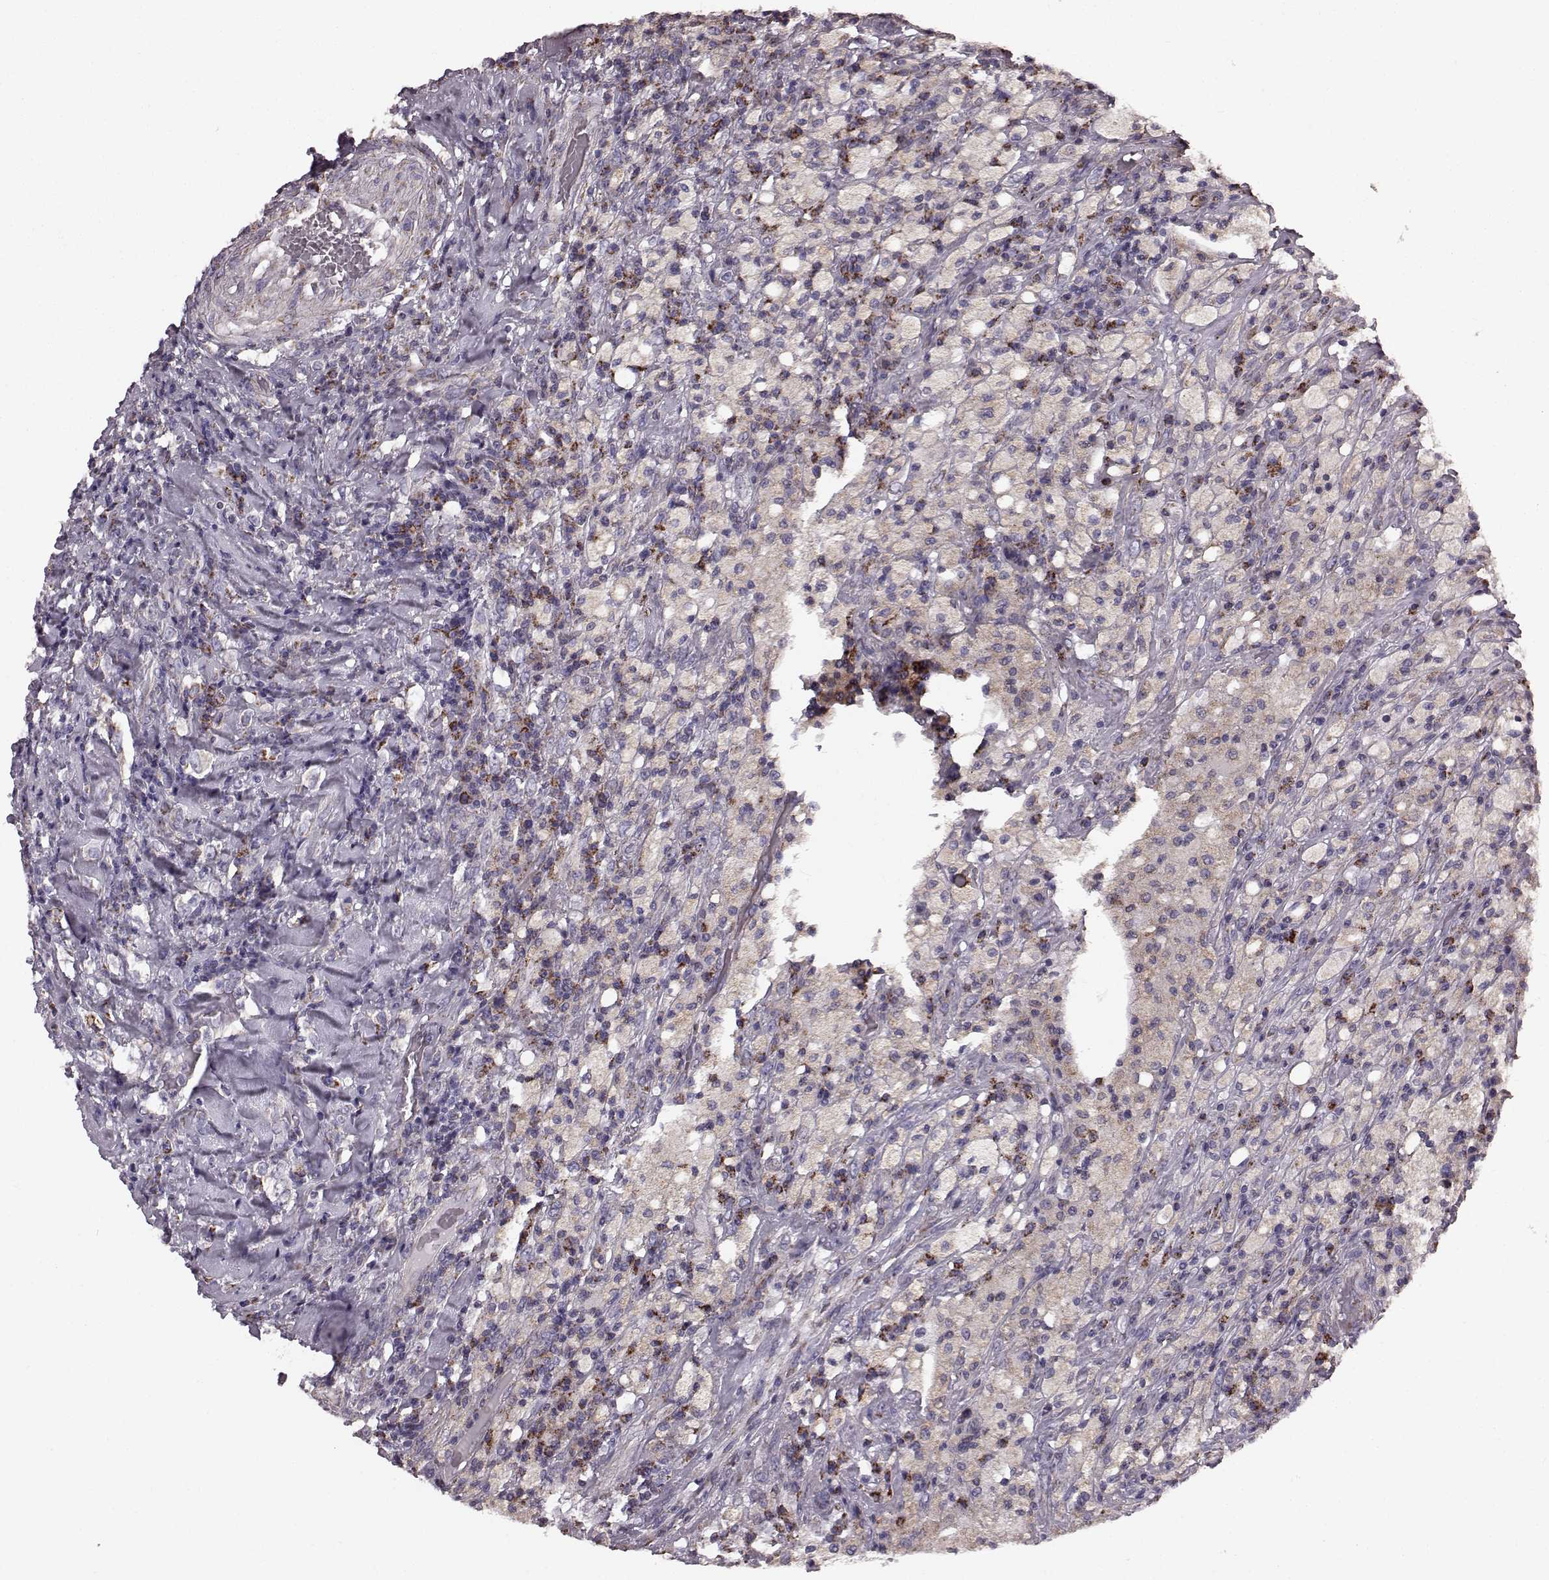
{"staining": {"intensity": "negative", "quantity": "none", "location": "none"}, "tissue": "testis cancer", "cell_type": "Tumor cells", "image_type": "cancer", "snomed": [{"axis": "morphology", "description": "Necrosis, NOS"}, {"axis": "morphology", "description": "Carcinoma, Embryonal, NOS"}, {"axis": "topography", "description": "Testis"}], "caption": "The image demonstrates no staining of tumor cells in testis embryonal carcinoma.", "gene": "FAM8A1", "patient": {"sex": "male", "age": 19}}